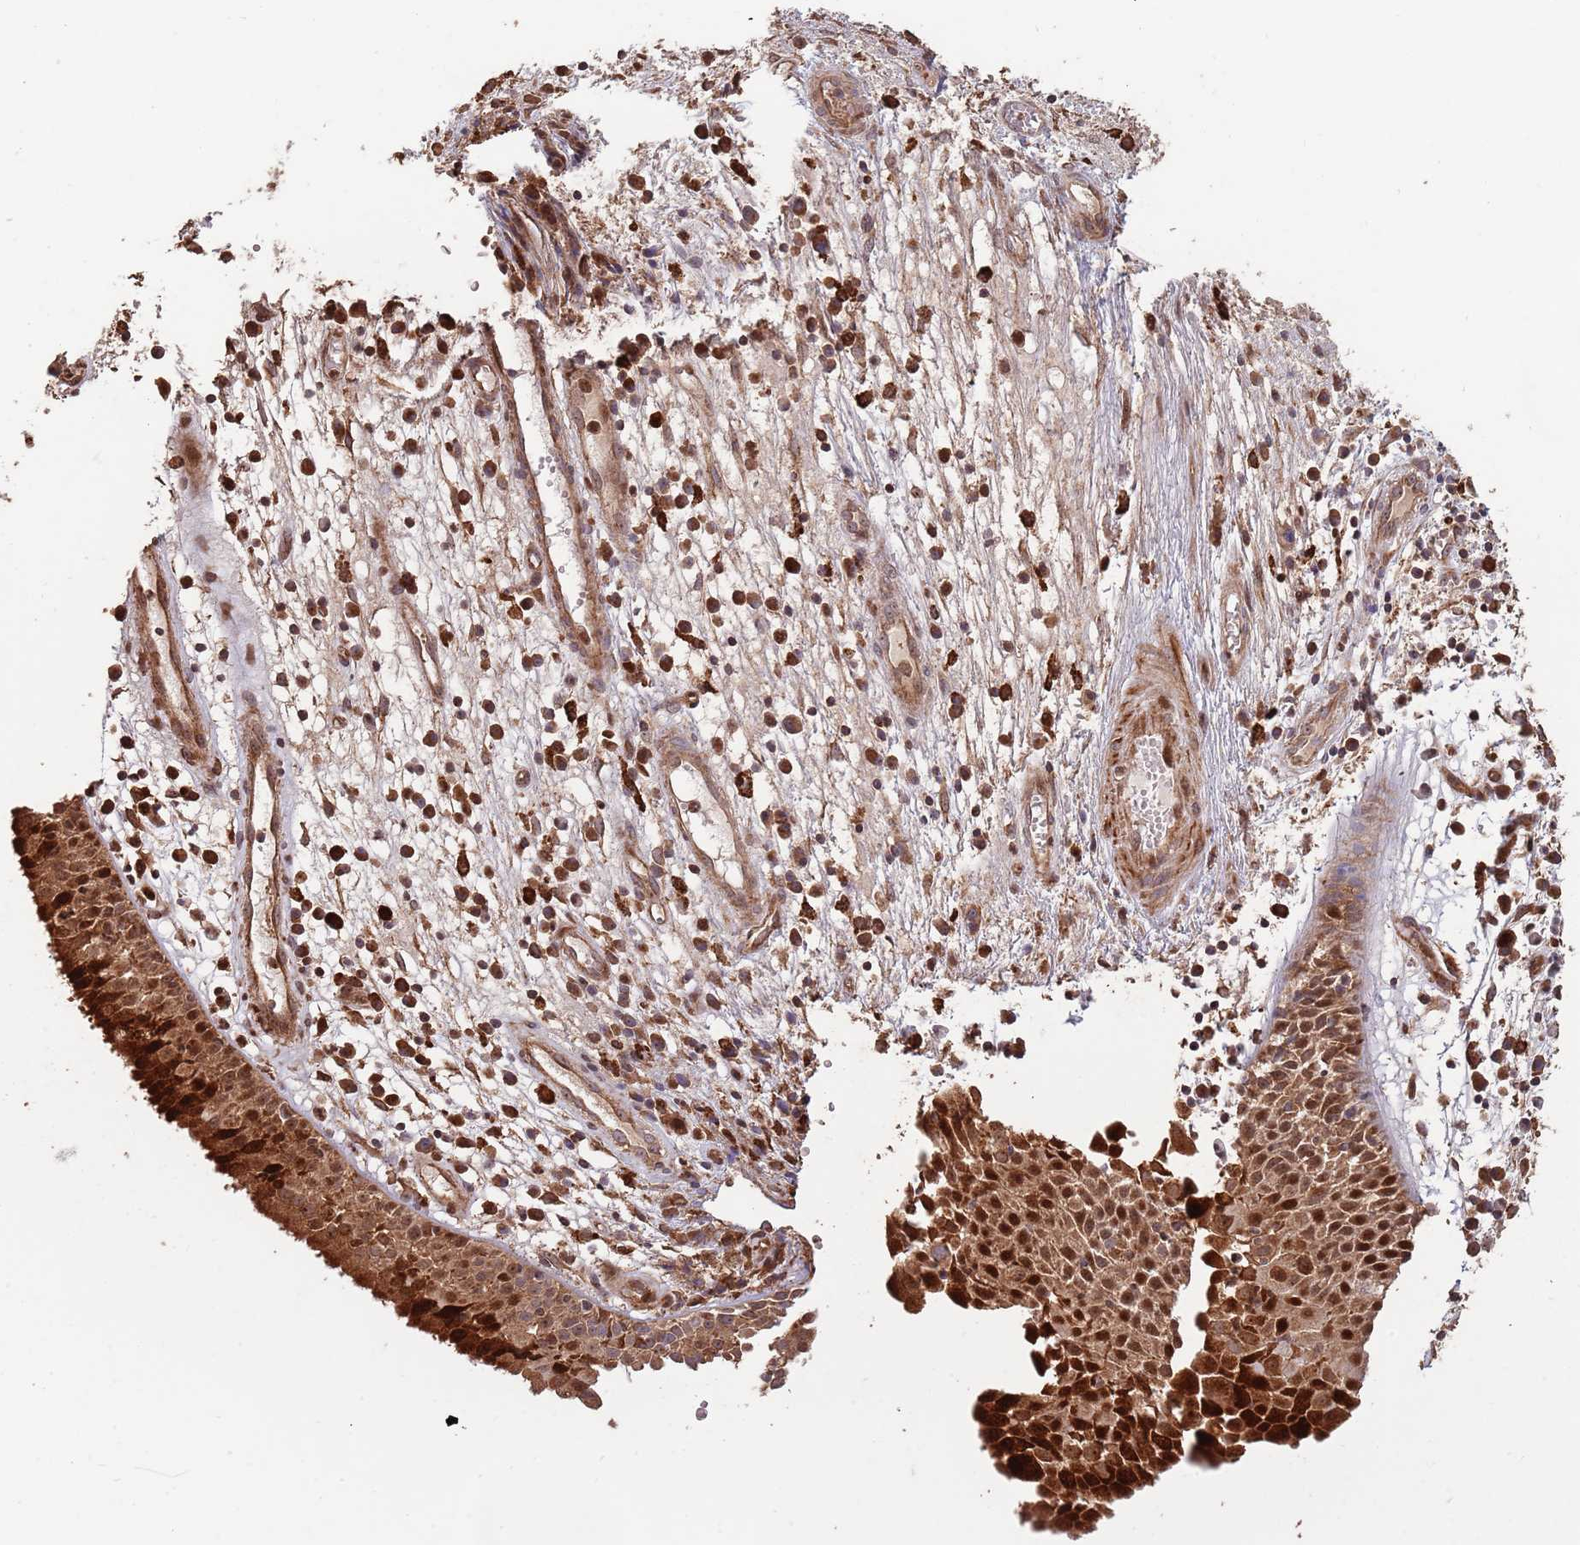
{"staining": {"intensity": "strong", "quantity": ">75%", "location": "cytoplasmic/membranous,nuclear"}, "tissue": "nasopharynx", "cell_type": "Respiratory epithelial cells", "image_type": "normal", "snomed": [{"axis": "morphology", "description": "Normal tissue, NOS"}, {"axis": "topography", "description": "Nasopharynx"}], "caption": "Protein expression analysis of benign human nasopharynx reveals strong cytoplasmic/membranous,nuclear expression in approximately >75% of respiratory epithelial cells. (DAB IHC with brightfield microscopy, high magnification).", "gene": "ZNF428", "patient": {"sex": "female", "age": 63}}